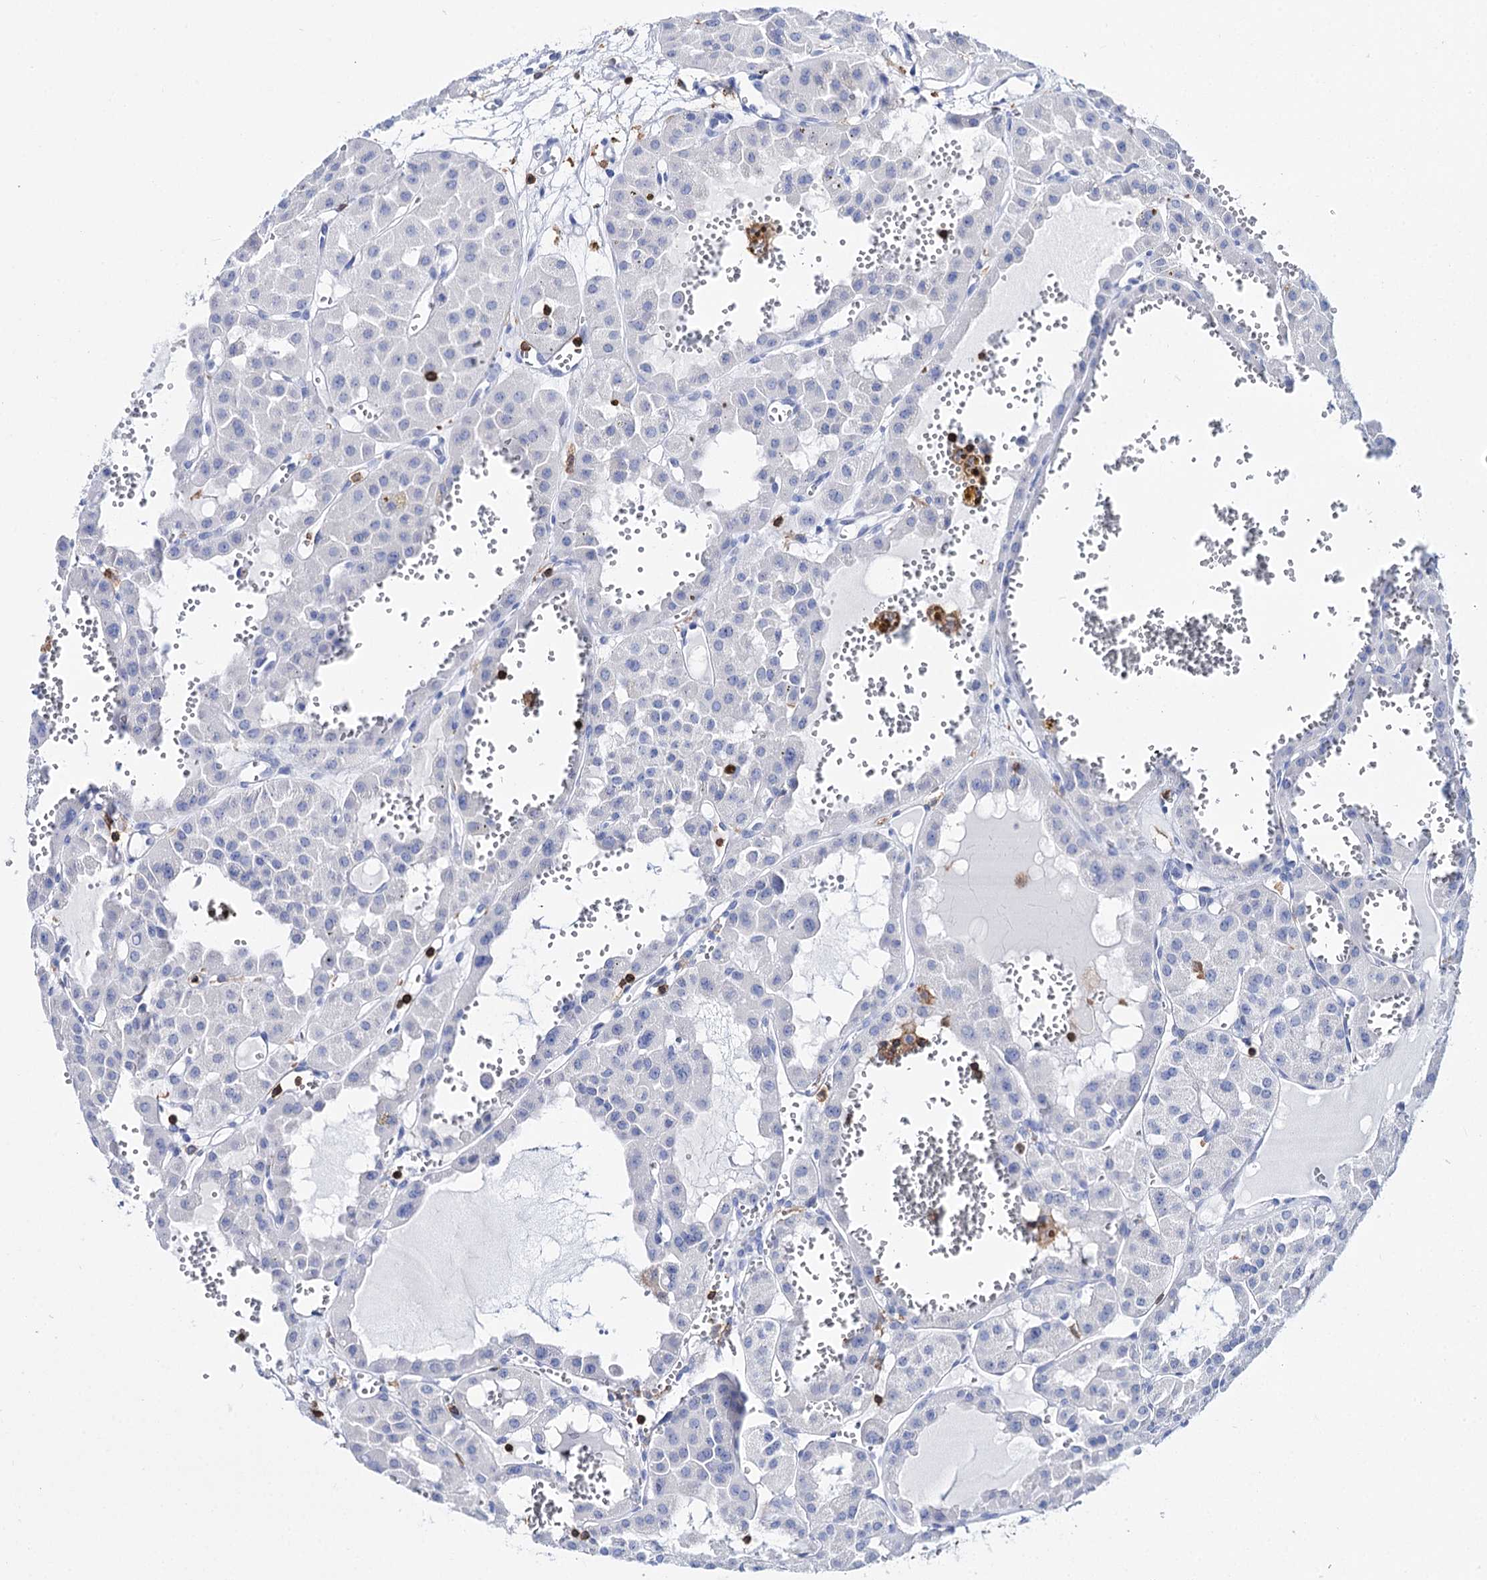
{"staining": {"intensity": "negative", "quantity": "none", "location": "none"}, "tissue": "renal cancer", "cell_type": "Tumor cells", "image_type": "cancer", "snomed": [{"axis": "morphology", "description": "Carcinoma, NOS"}, {"axis": "topography", "description": "Kidney"}], "caption": "This is a histopathology image of immunohistochemistry staining of renal cancer (carcinoma), which shows no positivity in tumor cells.", "gene": "DEF6", "patient": {"sex": "female", "age": 75}}